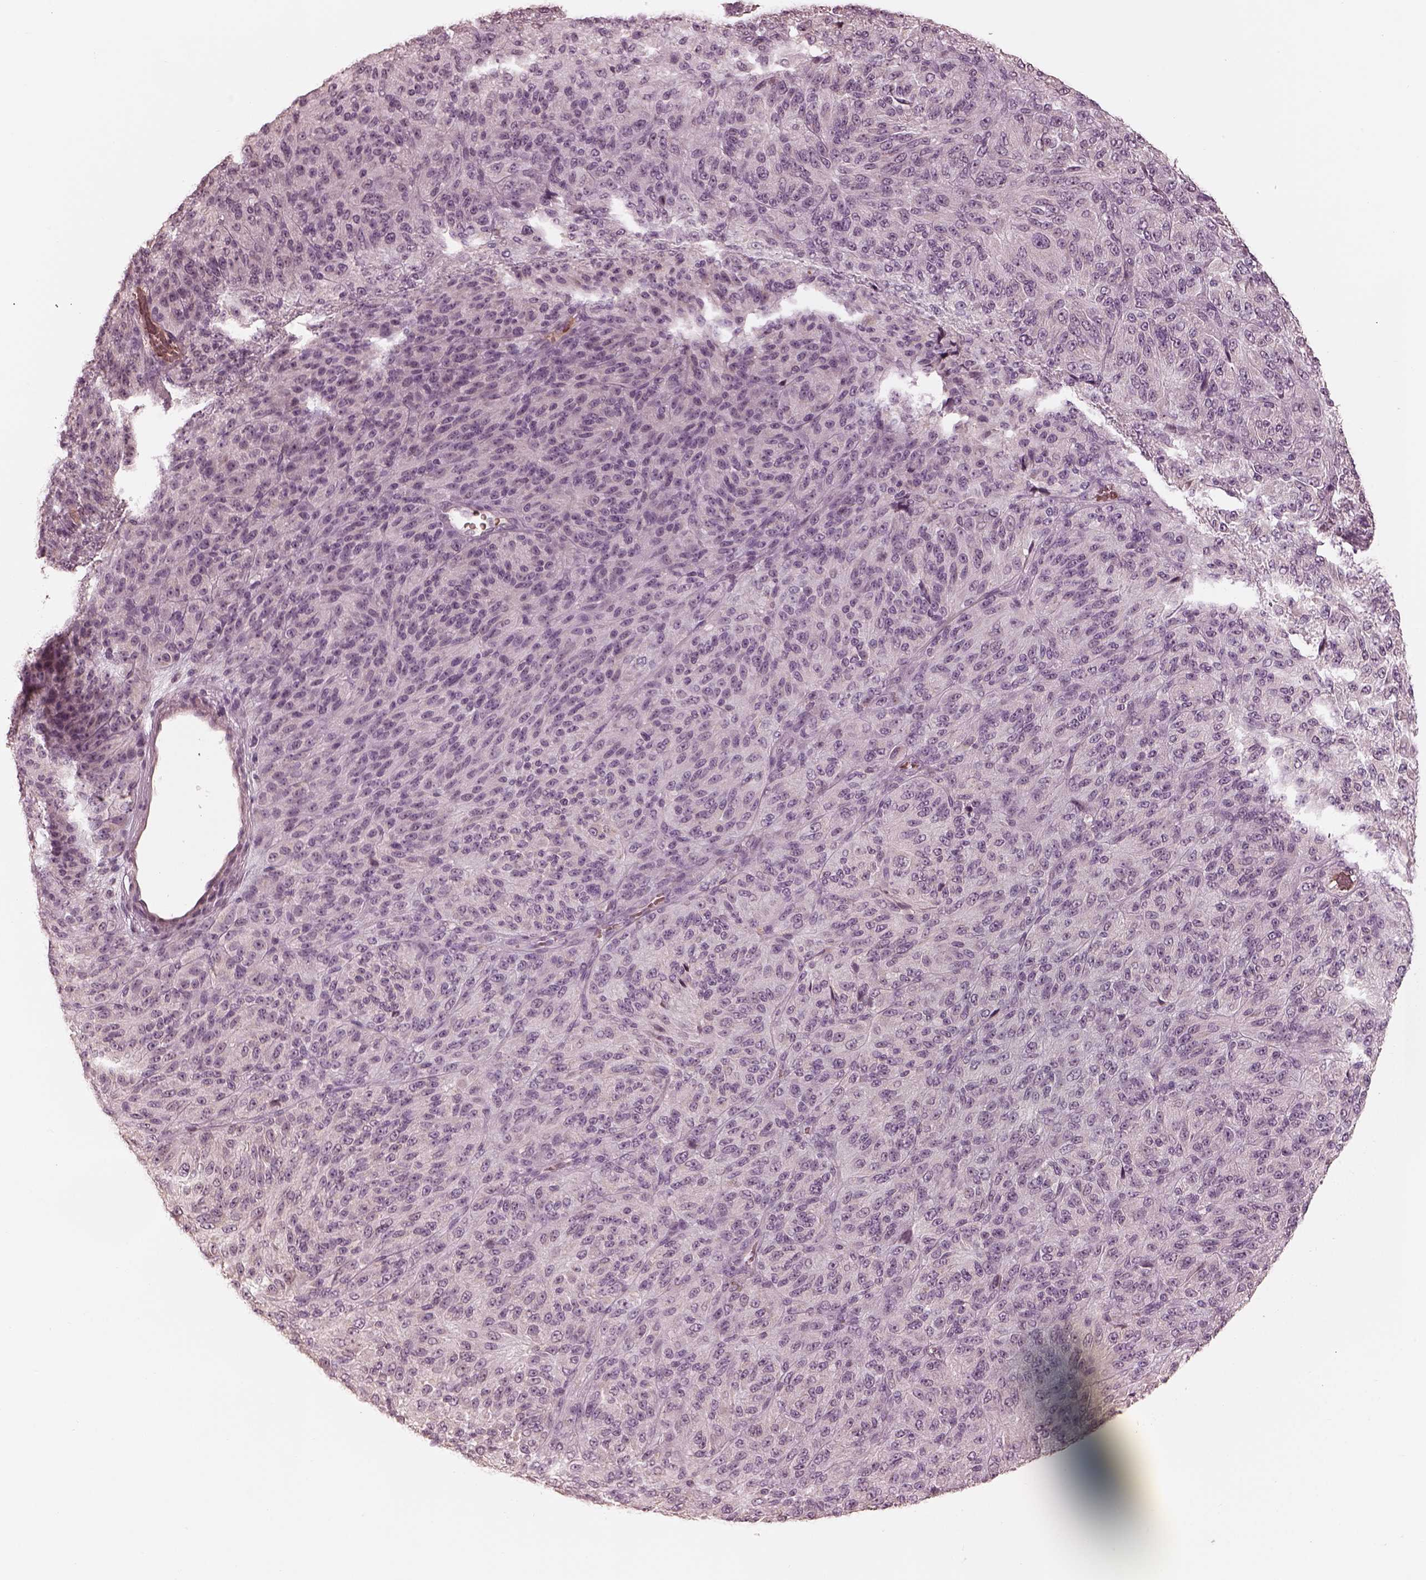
{"staining": {"intensity": "negative", "quantity": "none", "location": "none"}, "tissue": "melanoma", "cell_type": "Tumor cells", "image_type": "cancer", "snomed": [{"axis": "morphology", "description": "Malignant melanoma, Metastatic site"}, {"axis": "topography", "description": "Brain"}], "caption": "Immunohistochemistry (IHC) of human malignant melanoma (metastatic site) exhibits no positivity in tumor cells. The staining was performed using DAB to visualize the protein expression in brown, while the nuclei were stained in blue with hematoxylin (Magnification: 20x).", "gene": "ANKLE1", "patient": {"sex": "female", "age": 56}}